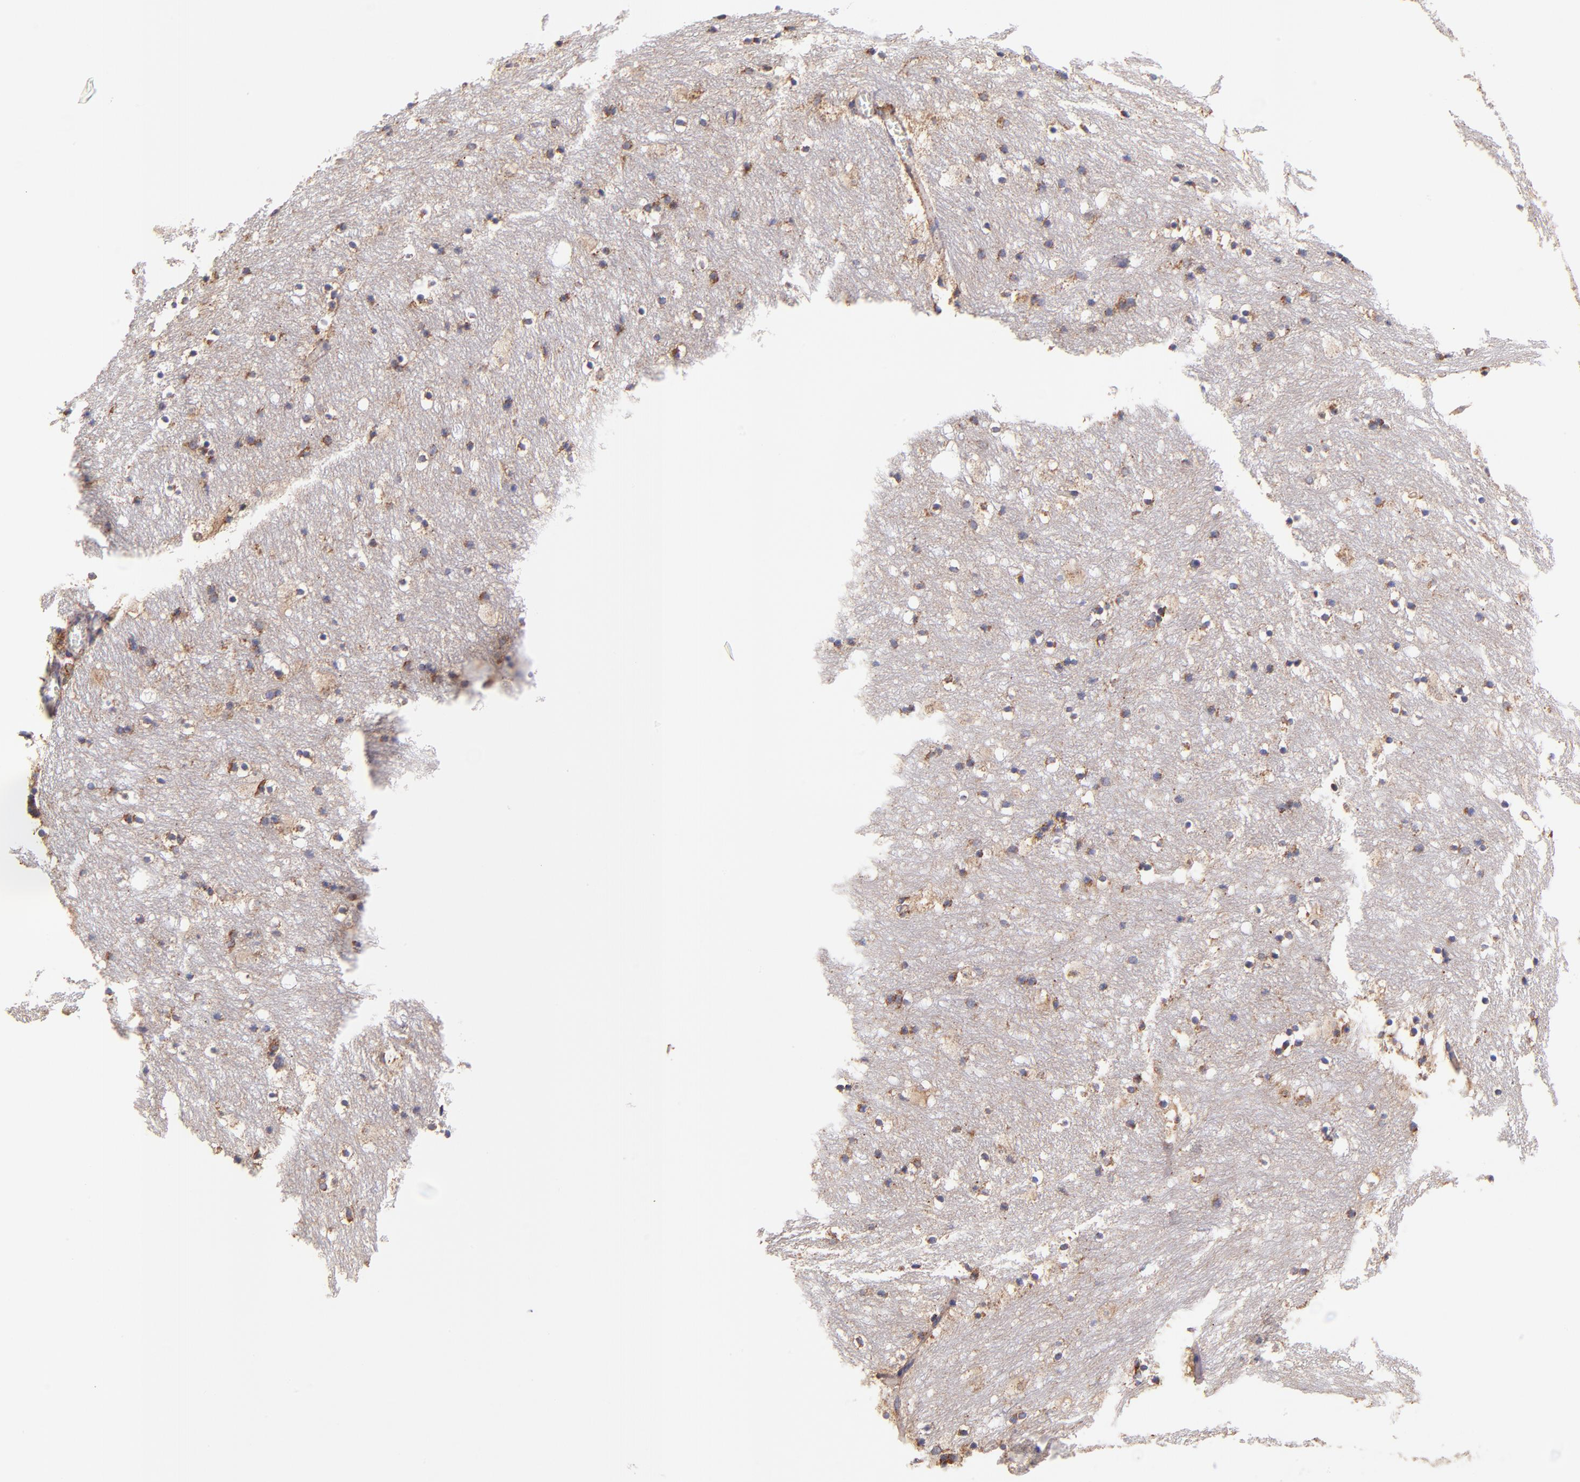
{"staining": {"intensity": "negative", "quantity": "none", "location": "none"}, "tissue": "caudate", "cell_type": "Glial cells", "image_type": "normal", "snomed": [{"axis": "morphology", "description": "Normal tissue, NOS"}, {"axis": "topography", "description": "Lateral ventricle wall"}], "caption": "Immunohistochemical staining of unremarkable caudate exhibits no significant positivity in glial cells.", "gene": "PREX1", "patient": {"sex": "male", "age": 45}}